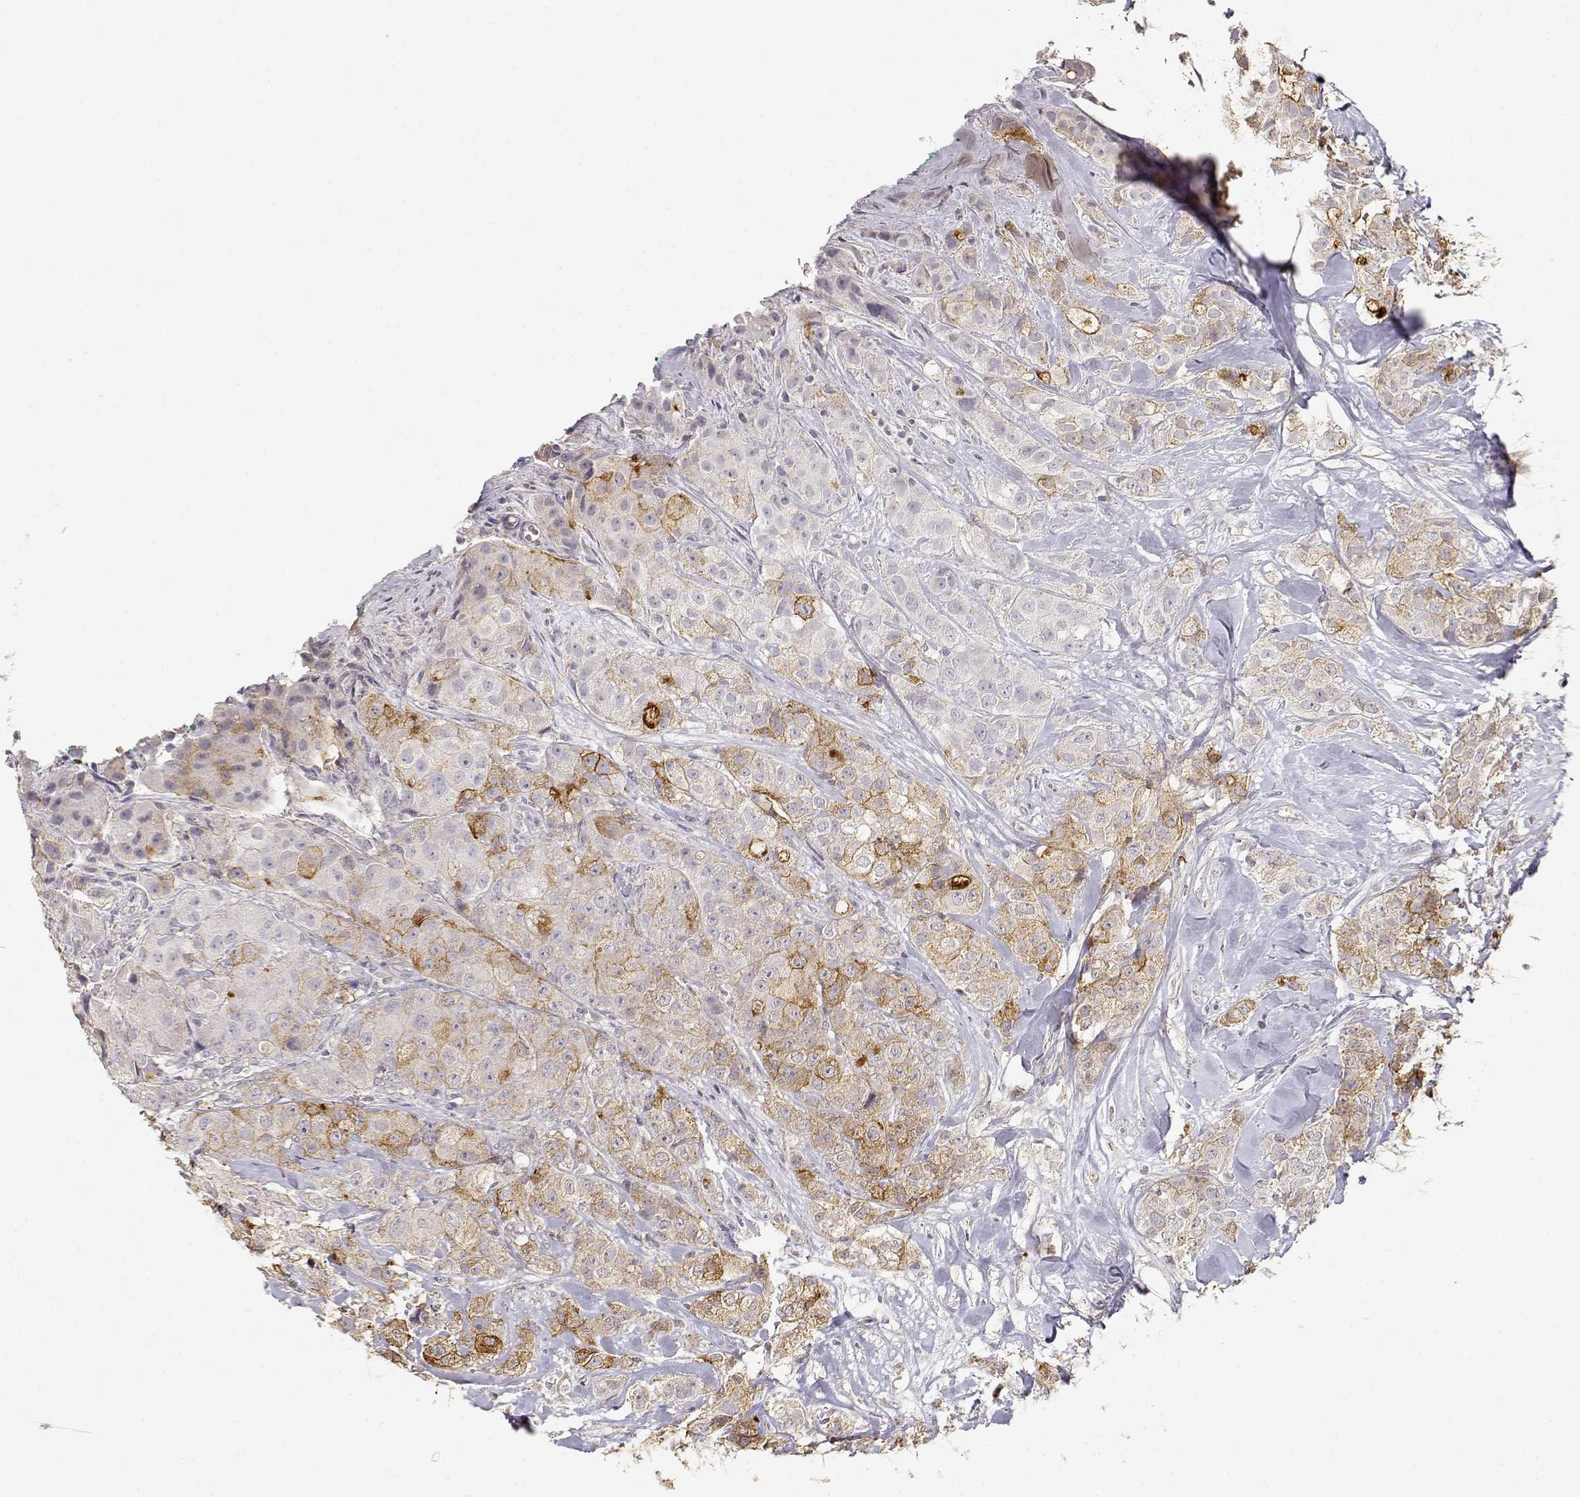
{"staining": {"intensity": "moderate", "quantity": "25%-75%", "location": "cytoplasmic/membranous"}, "tissue": "breast cancer", "cell_type": "Tumor cells", "image_type": "cancer", "snomed": [{"axis": "morphology", "description": "Duct carcinoma"}, {"axis": "topography", "description": "Breast"}], "caption": "Human breast cancer (invasive ductal carcinoma) stained with a protein marker displays moderate staining in tumor cells.", "gene": "TNFRSF10C", "patient": {"sex": "female", "age": 43}}